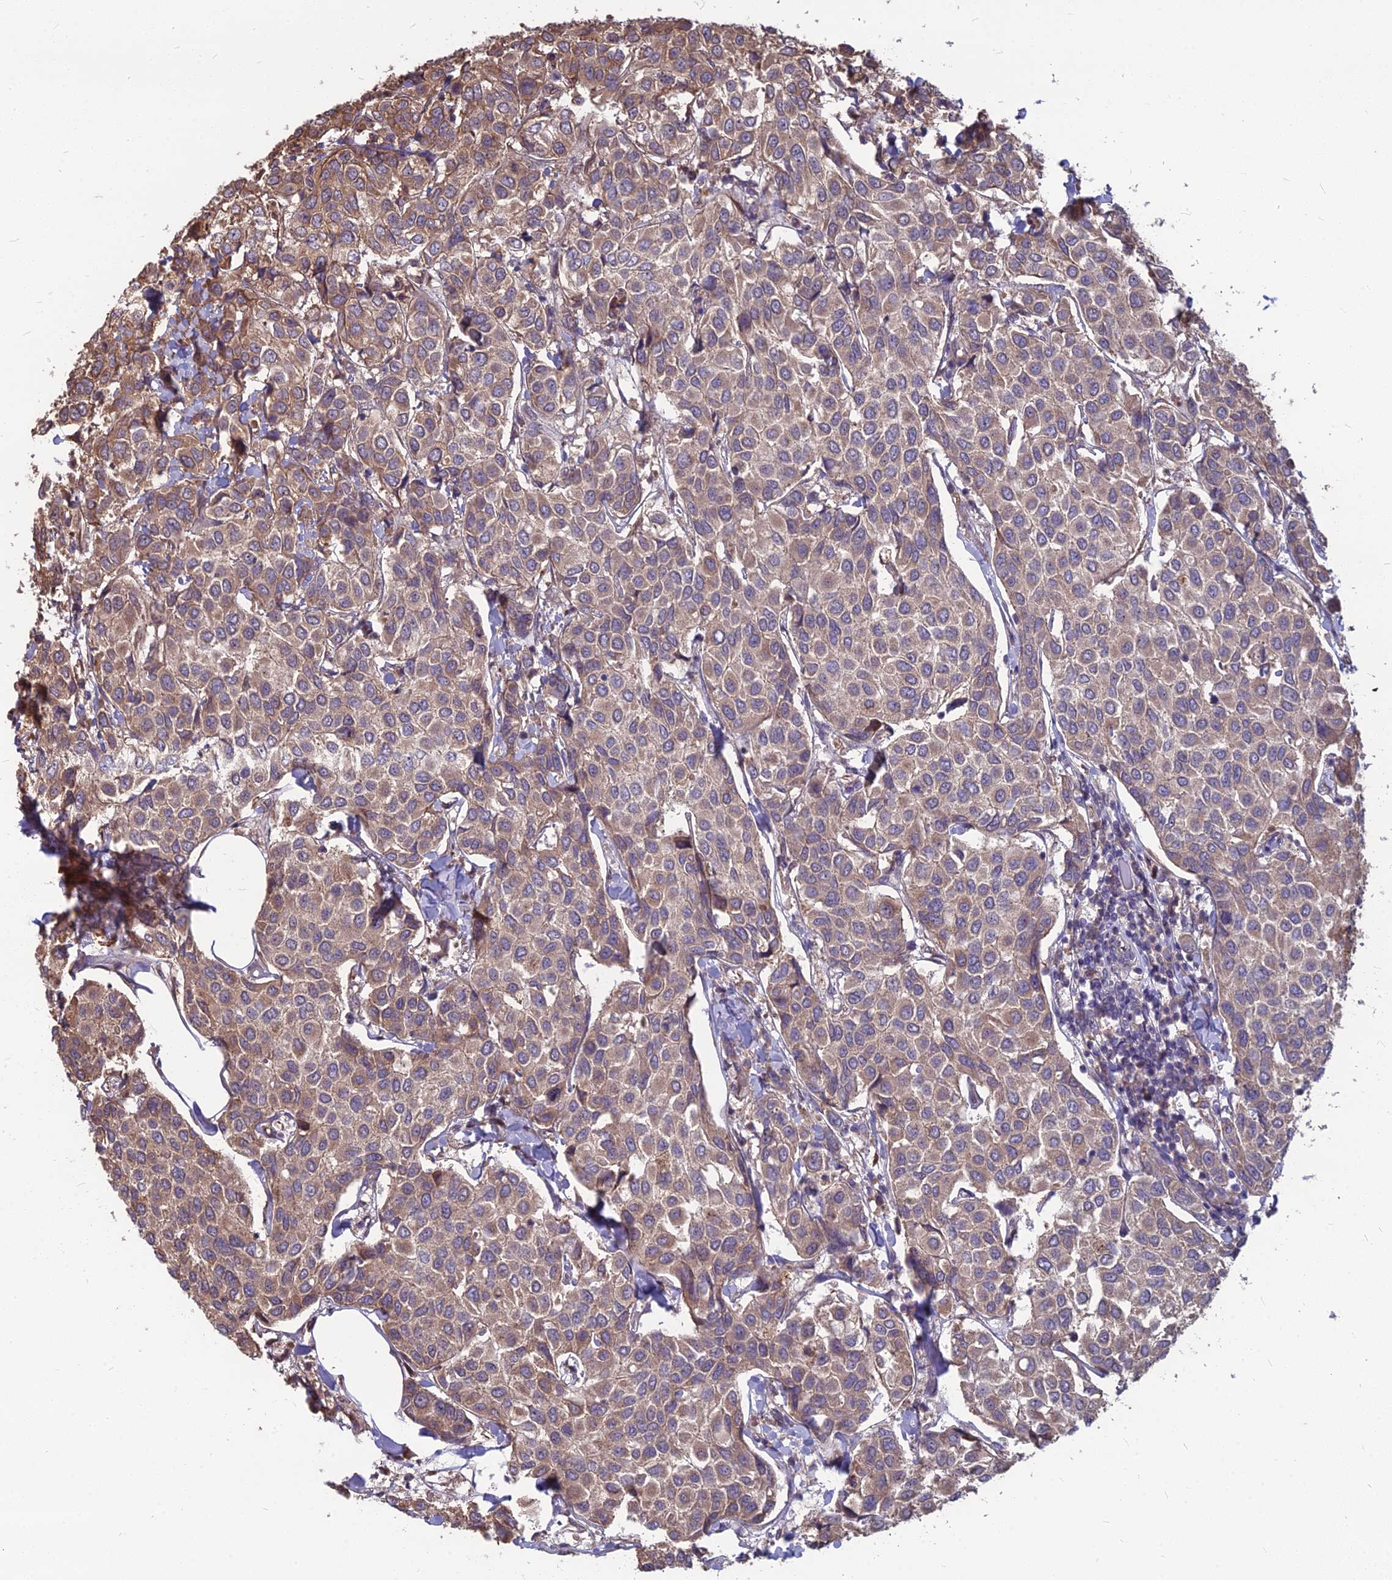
{"staining": {"intensity": "moderate", "quantity": "25%-75%", "location": "cytoplasmic/membranous"}, "tissue": "breast cancer", "cell_type": "Tumor cells", "image_type": "cancer", "snomed": [{"axis": "morphology", "description": "Duct carcinoma"}, {"axis": "topography", "description": "Breast"}], "caption": "Breast intraductal carcinoma was stained to show a protein in brown. There is medium levels of moderate cytoplasmic/membranous positivity in about 25%-75% of tumor cells. (DAB IHC with brightfield microscopy, high magnification).", "gene": "LSM6", "patient": {"sex": "female", "age": 55}}